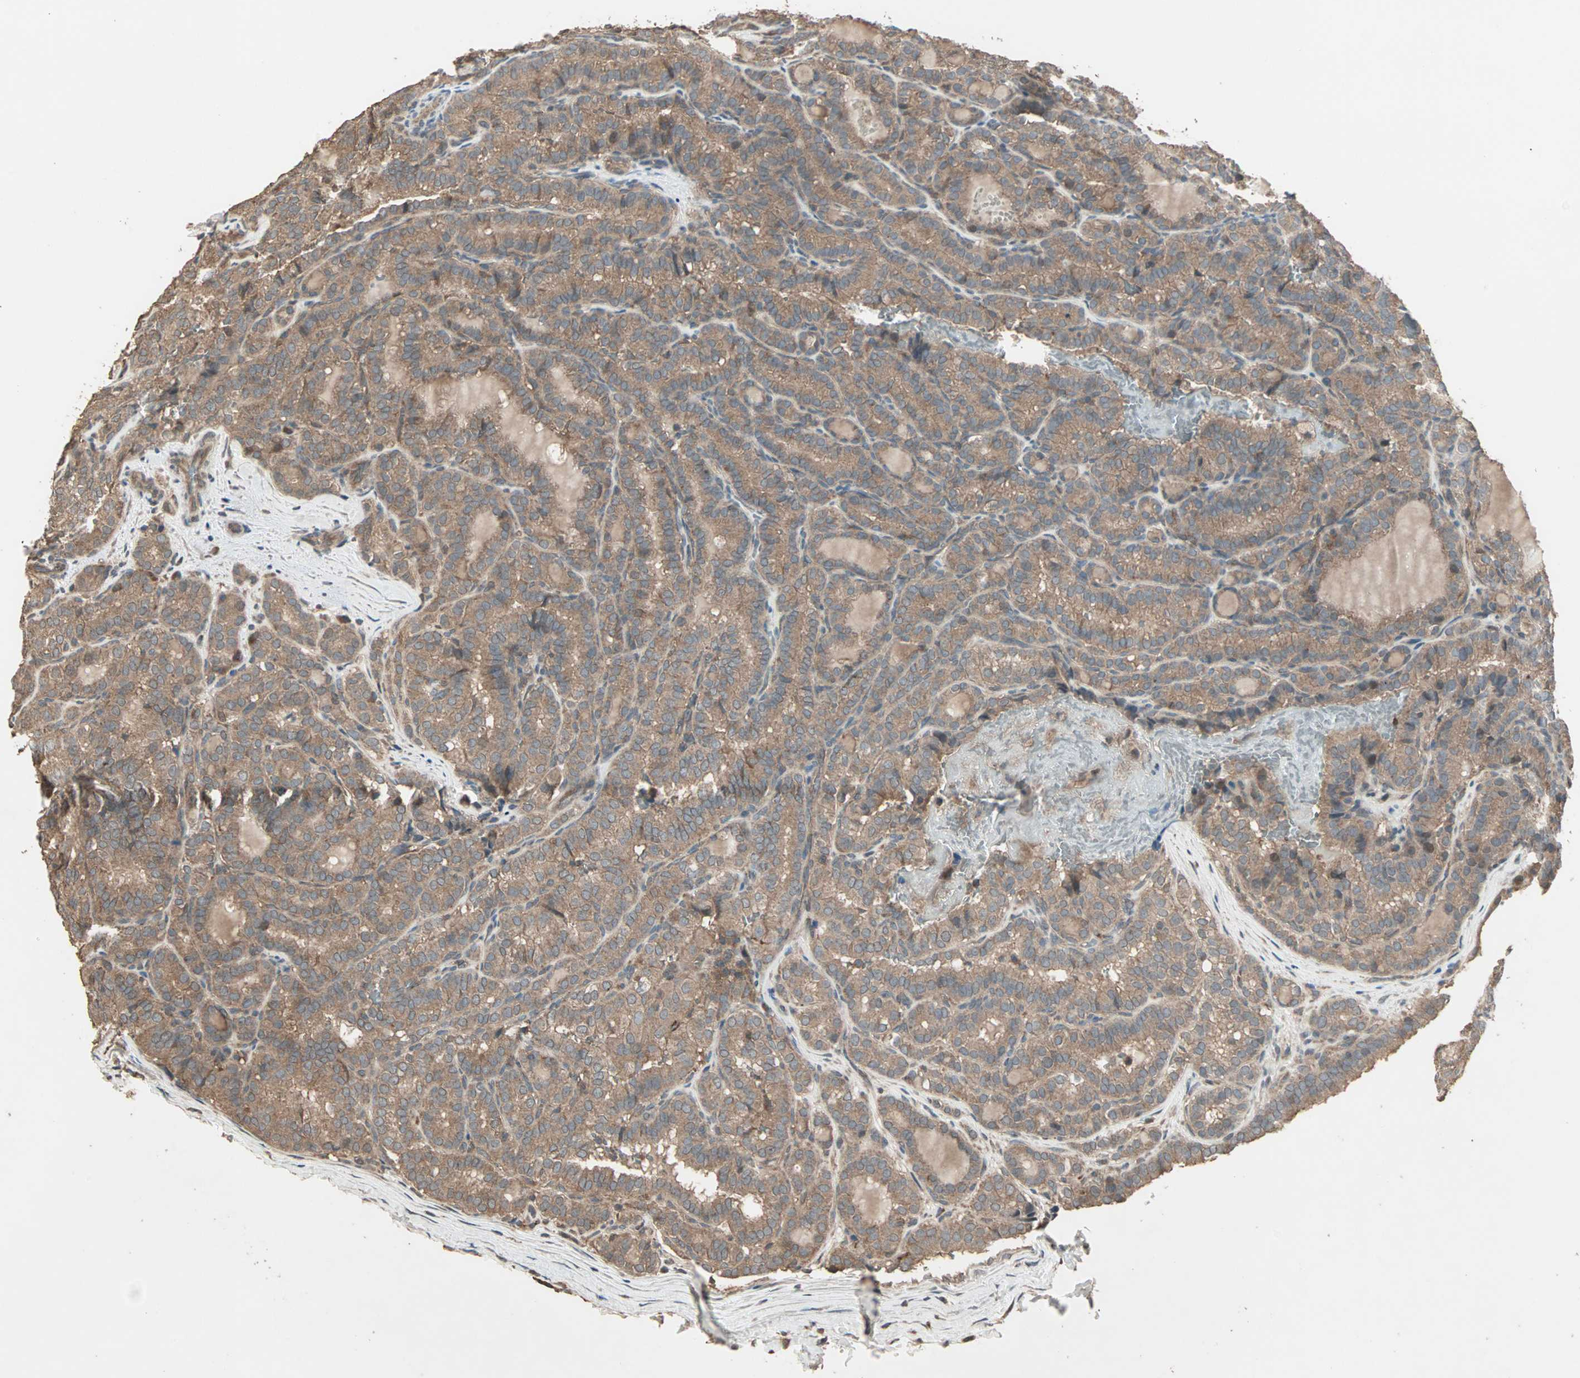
{"staining": {"intensity": "moderate", "quantity": ">75%", "location": "cytoplasmic/membranous"}, "tissue": "thyroid cancer", "cell_type": "Tumor cells", "image_type": "cancer", "snomed": [{"axis": "morphology", "description": "Normal tissue, NOS"}, {"axis": "morphology", "description": "Papillary adenocarcinoma, NOS"}, {"axis": "topography", "description": "Thyroid gland"}], "caption": "The immunohistochemical stain shows moderate cytoplasmic/membranous staining in tumor cells of thyroid cancer (papillary adenocarcinoma) tissue.", "gene": "UBAC1", "patient": {"sex": "female", "age": 30}}